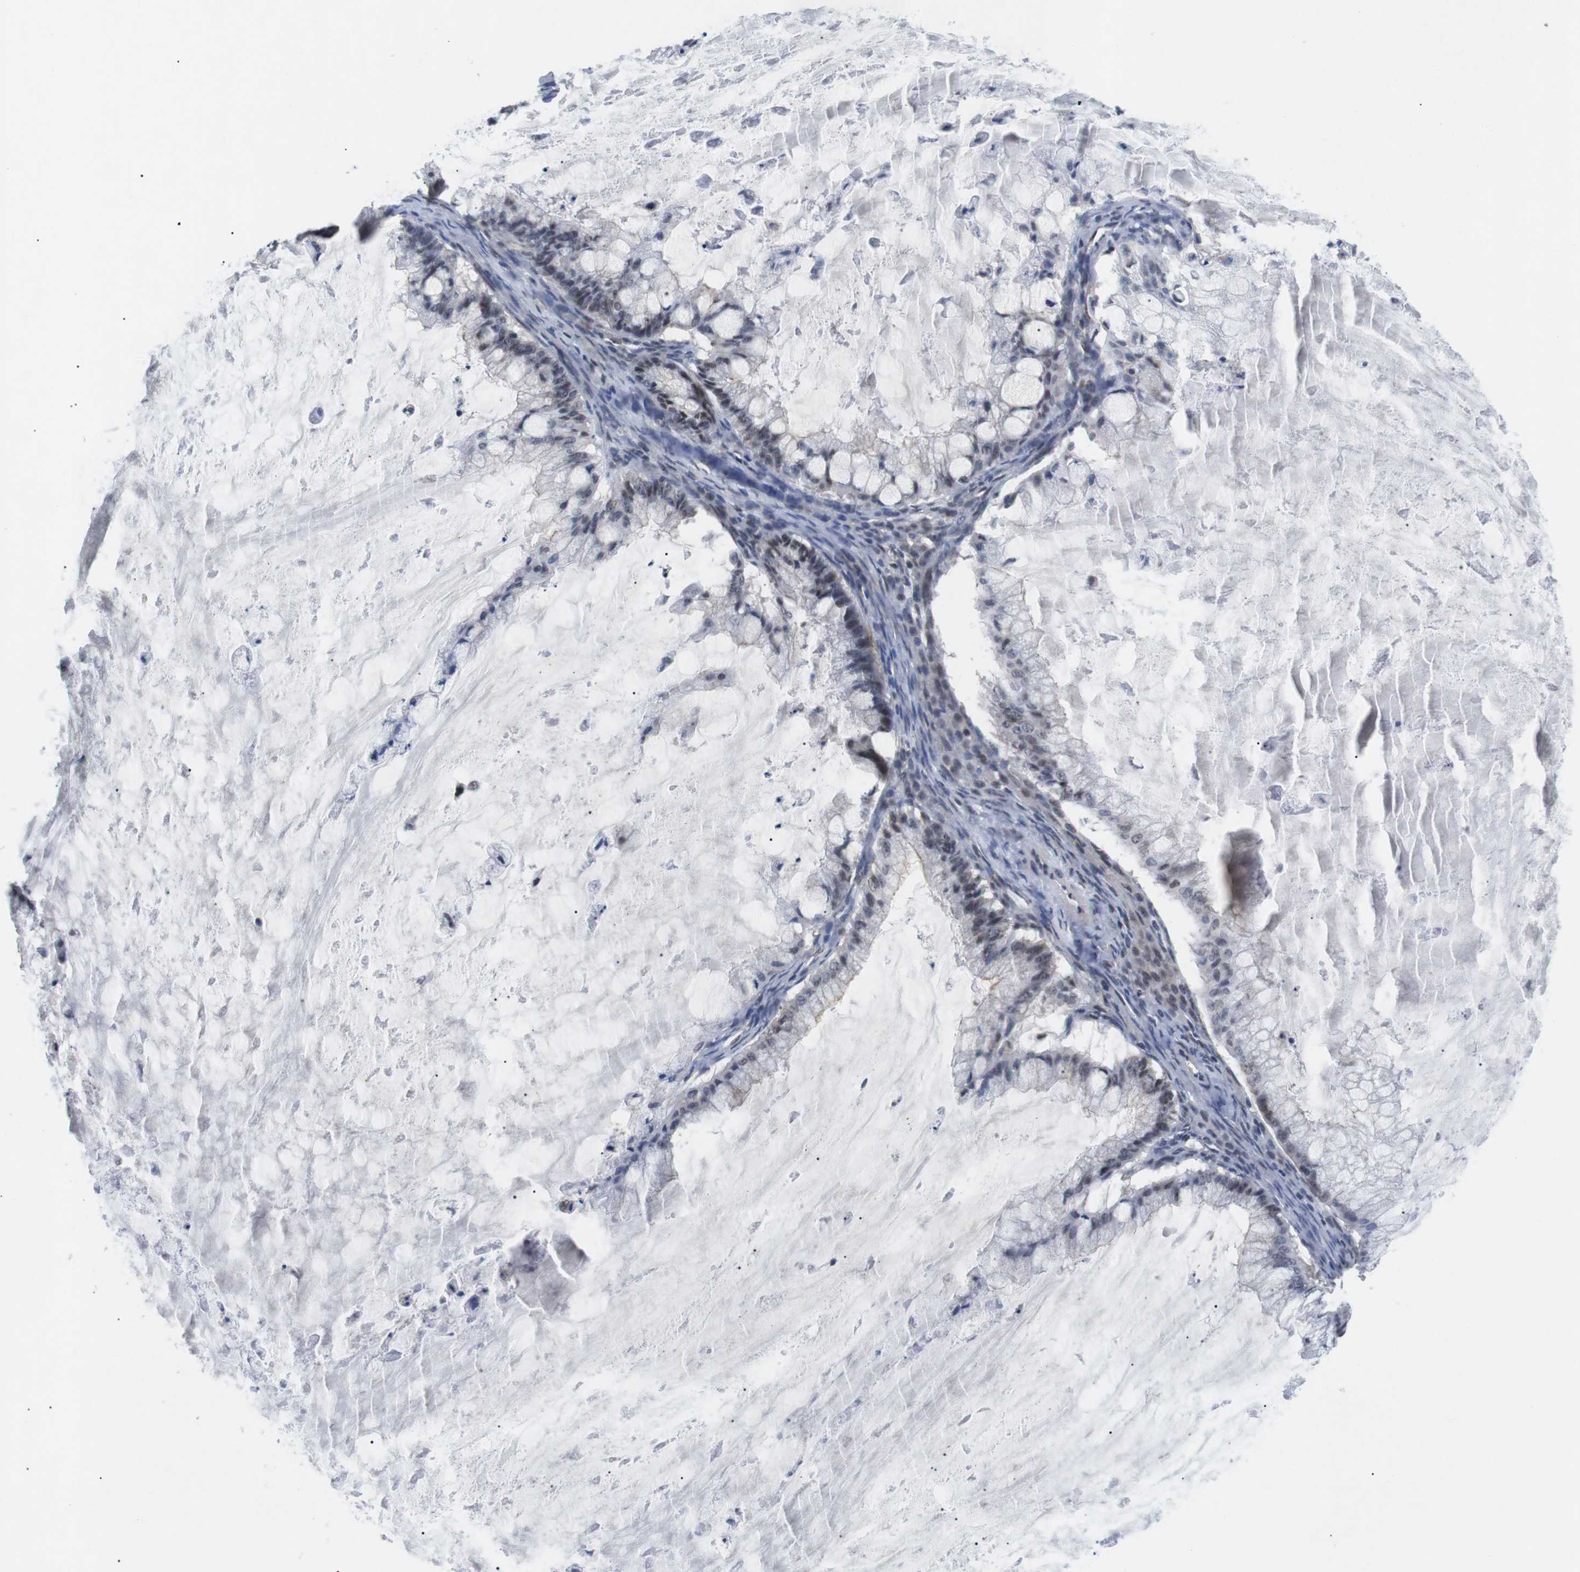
{"staining": {"intensity": "weak", "quantity": "<25%", "location": "nuclear"}, "tissue": "ovarian cancer", "cell_type": "Tumor cells", "image_type": "cancer", "snomed": [{"axis": "morphology", "description": "Cystadenocarcinoma, mucinous, NOS"}, {"axis": "topography", "description": "Ovary"}], "caption": "DAB immunohistochemical staining of human ovarian cancer demonstrates no significant positivity in tumor cells.", "gene": "NECTIN1", "patient": {"sex": "female", "age": 57}}